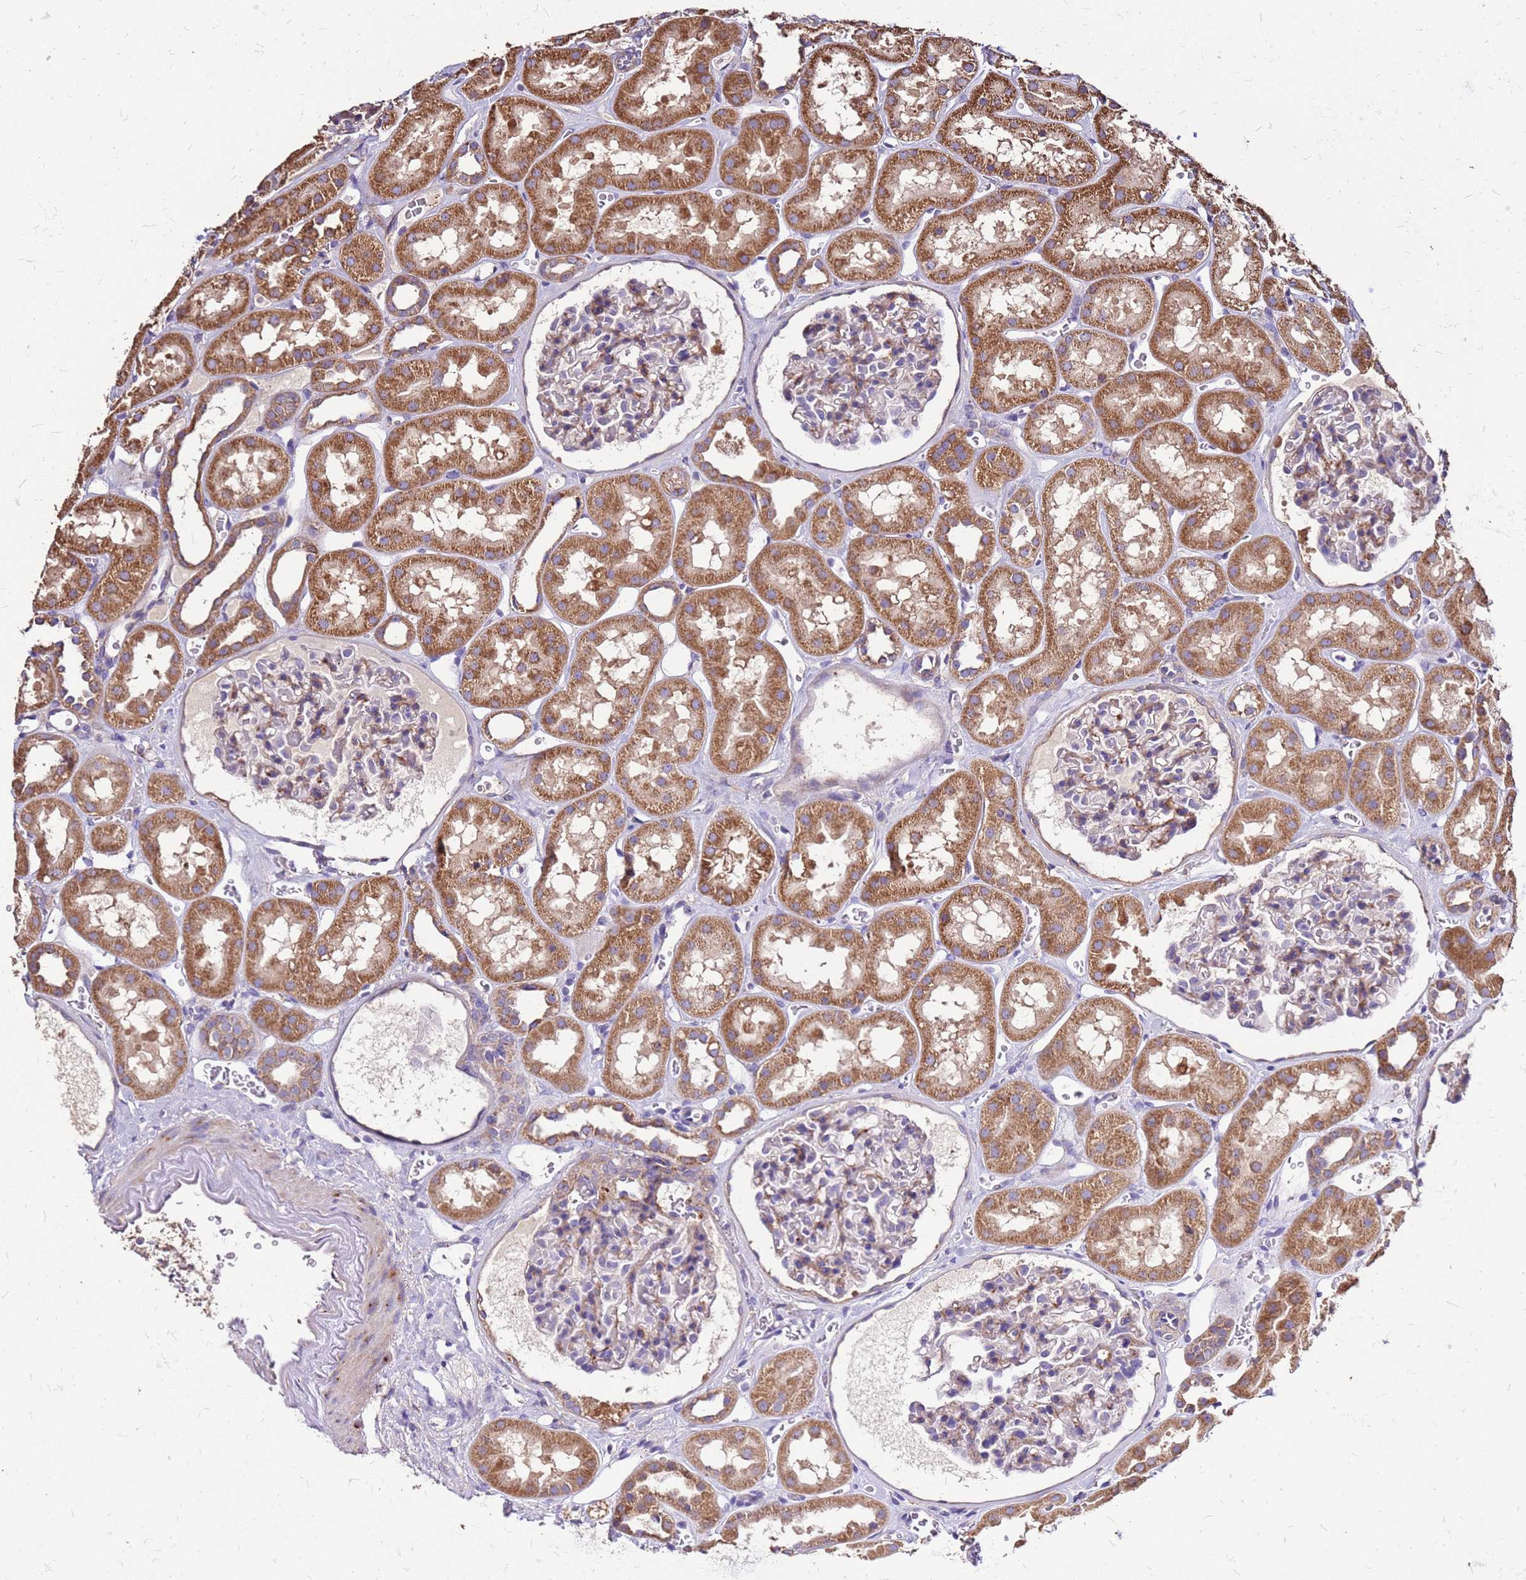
{"staining": {"intensity": "moderate", "quantity": "25%-75%", "location": "cytoplasmic/membranous"}, "tissue": "kidney", "cell_type": "Cells in glomeruli", "image_type": "normal", "snomed": [{"axis": "morphology", "description": "Normal tissue, NOS"}, {"axis": "topography", "description": "Kidney"}], "caption": "Cells in glomeruli exhibit medium levels of moderate cytoplasmic/membranous positivity in approximately 25%-75% of cells in benign kidney. (DAB (3,3'-diaminobenzidine) IHC with brightfield microscopy, high magnification).", "gene": "EXD3", "patient": {"sex": "female", "age": 41}}